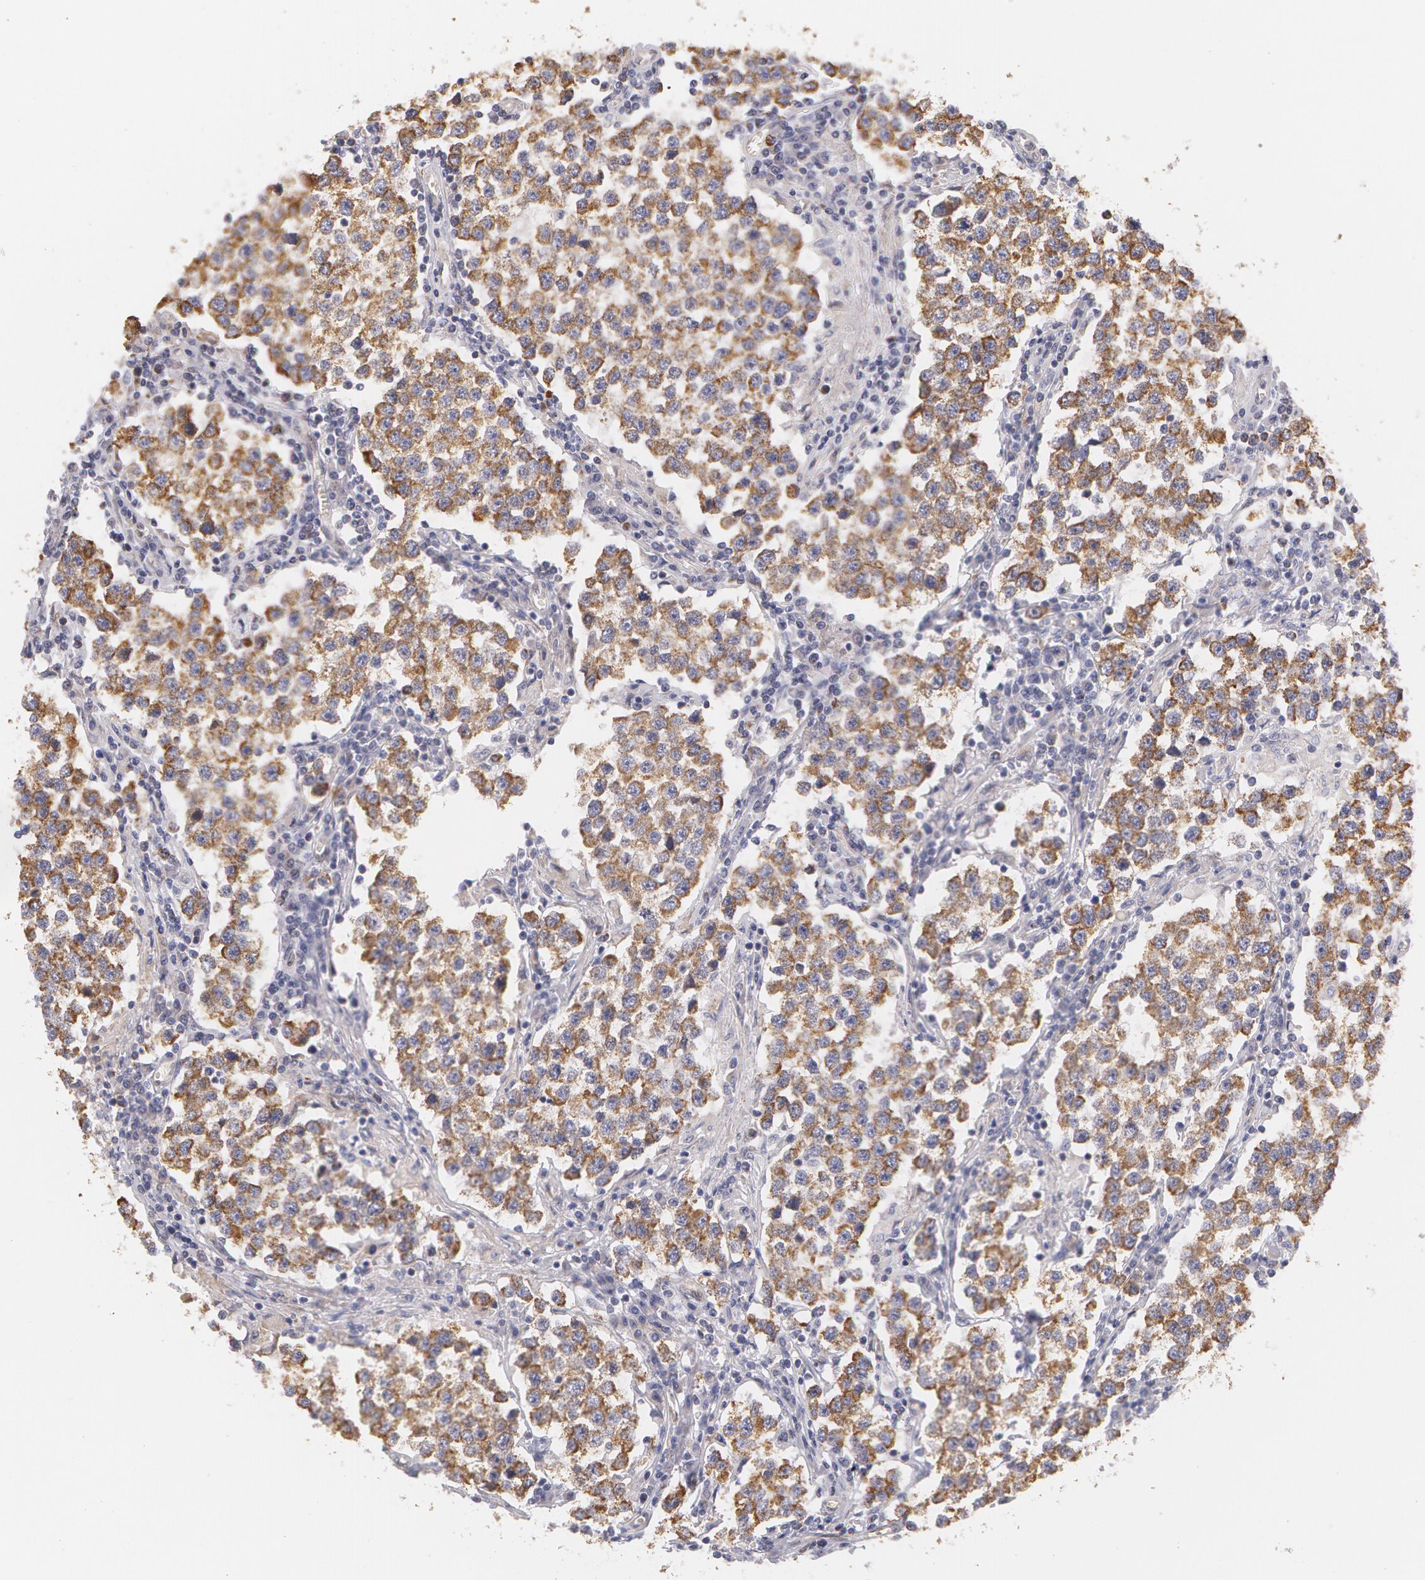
{"staining": {"intensity": "weak", "quantity": ">75%", "location": "cytoplasmic/membranous"}, "tissue": "testis cancer", "cell_type": "Tumor cells", "image_type": "cancer", "snomed": [{"axis": "morphology", "description": "Seminoma, NOS"}, {"axis": "topography", "description": "Testis"}], "caption": "This is a histology image of IHC staining of seminoma (testis), which shows weak staining in the cytoplasmic/membranous of tumor cells.", "gene": "KRT18", "patient": {"sex": "male", "age": 36}}